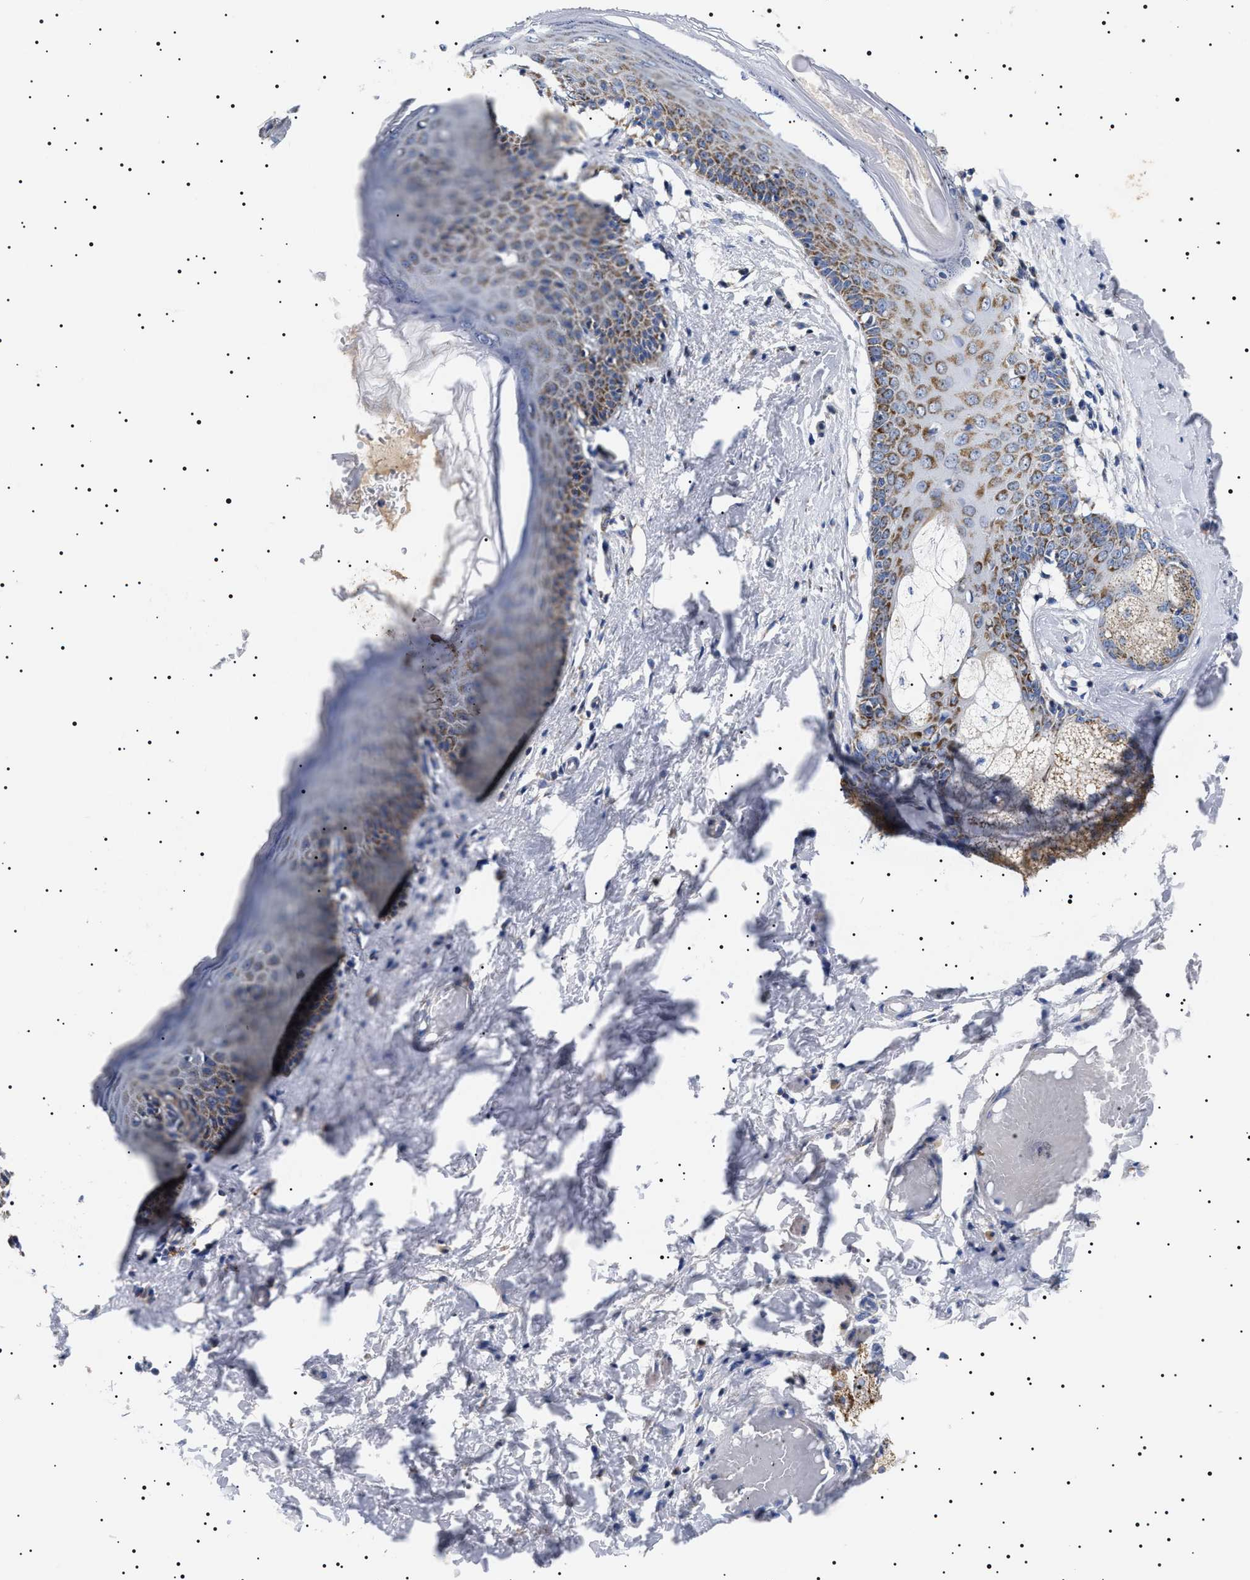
{"staining": {"intensity": "moderate", "quantity": "25%-75%", "location": "cytoplasmic/membranous"}, "tissue": "skin", "cell_type": "Epidermal cells", "image_type": "normal", "snomed": [{"axis": "morphology", "description": "Normal tissue, NOS"}, {"axis": "topography", "description": "Vulva"}], "caption": "Immunohistochemistry (IHC) (DAB) staining of benign skin reveals moderate cytoplasmic/membranous protein expression in approximately 25%-75% of epidermal cells.", "gene": "CHRDL2", "patient": {"sex": "female", "age": 66}}